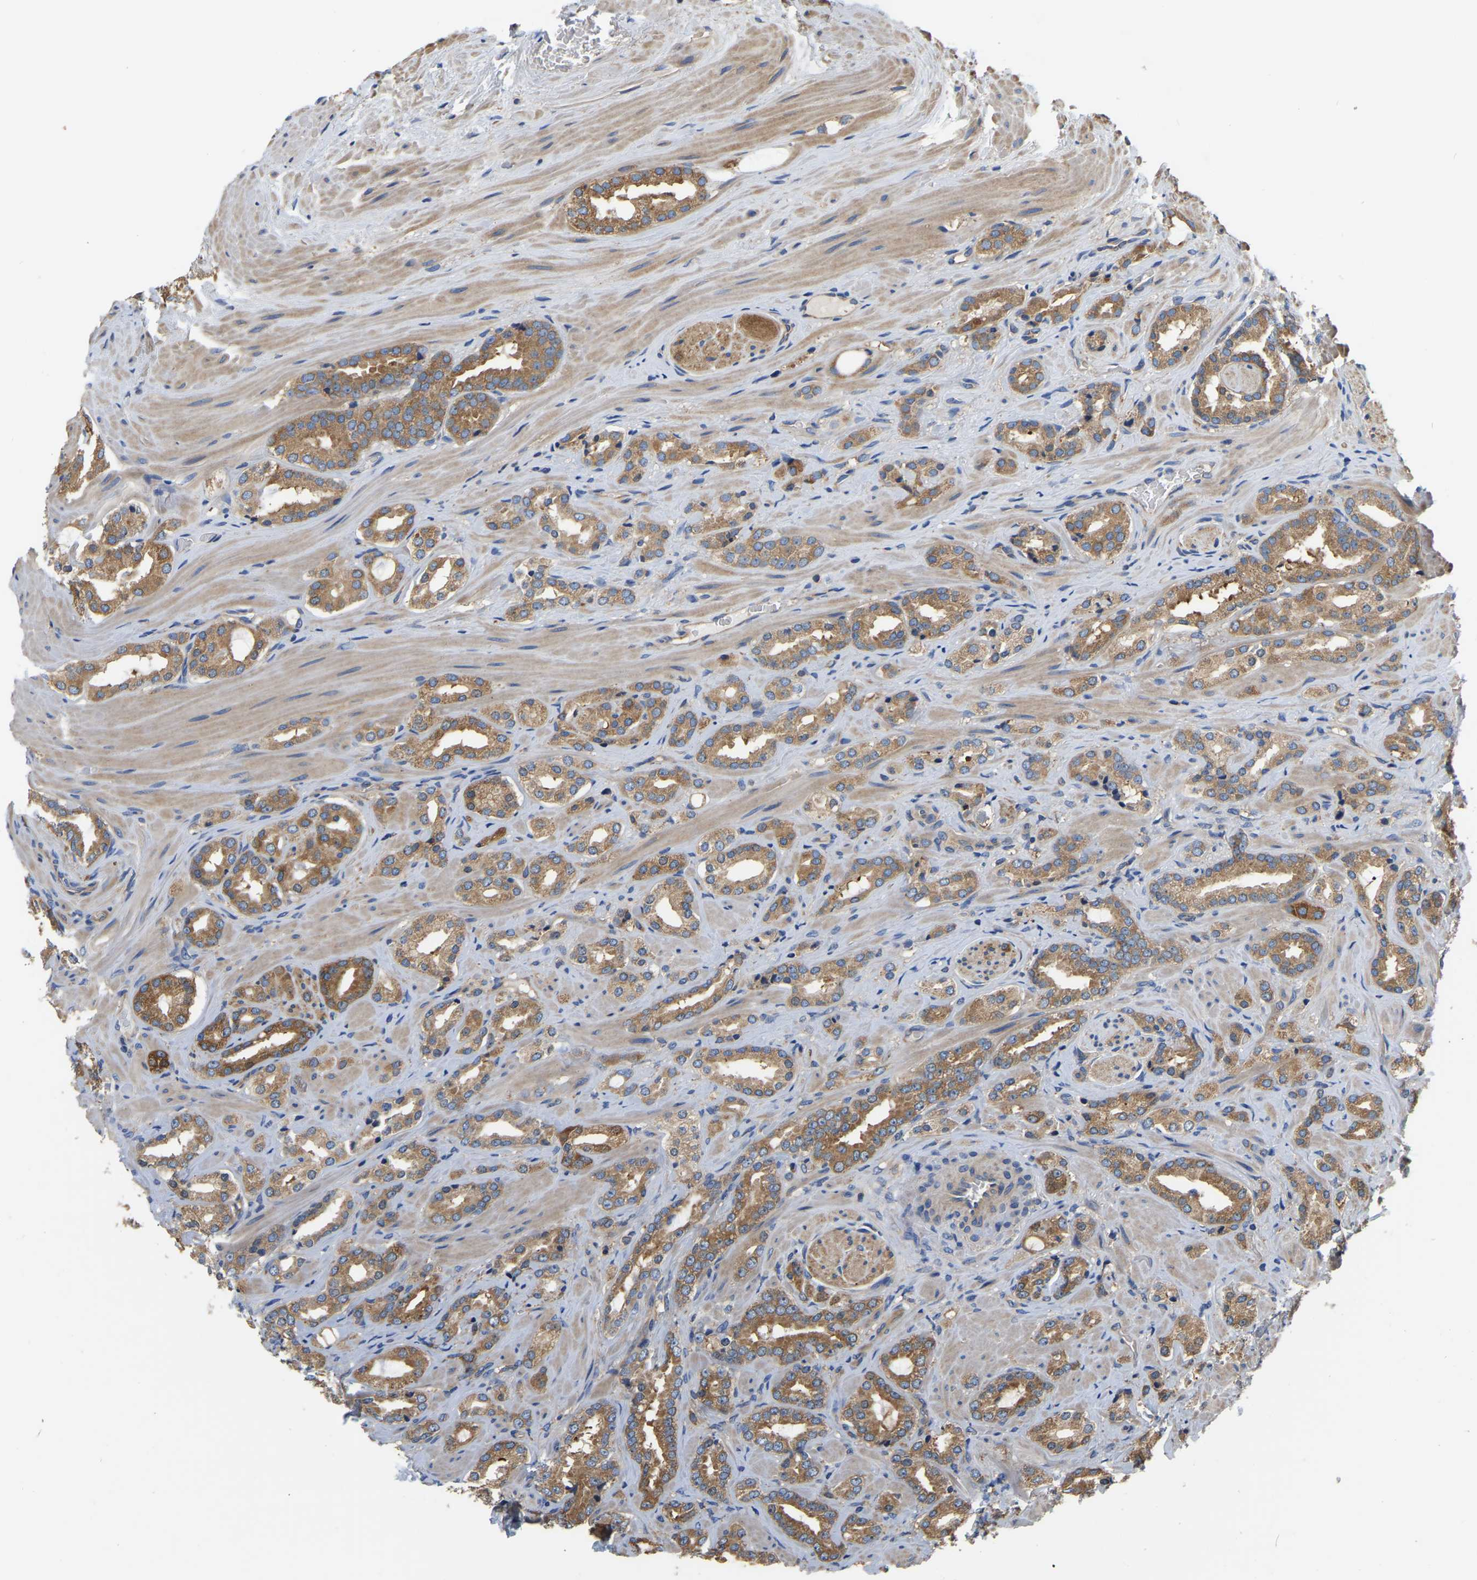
{"staining": {"intensity": "moderate", "quantity": ">75%", "location": "cytoplasmic/membranous"}, "tissue": "prostate cancer", "cell_type": "Tumor cells", "image_type": "cancer", "snomed": [{"axis": "morphology", "description": "Adenocarcinoma, High grade"}, {"axis": "topography", "description": "Prostate"}], "caption": "IHC staining of prostate high-grade adenocarcinoma, which shows medium levels of moderate cytoplasmic/membranous positivity in about >75% of tumor cells indicating moderate cytoplasmic/membranous protein positivity. The staining was performed using DAB (3,3'-diaminobenzidine) (brown) for protein detection and nuclei were counterstained in hematoxylin (blue).", "gene": "GARS1", "patient": {"sex": "male", "age": 64}}